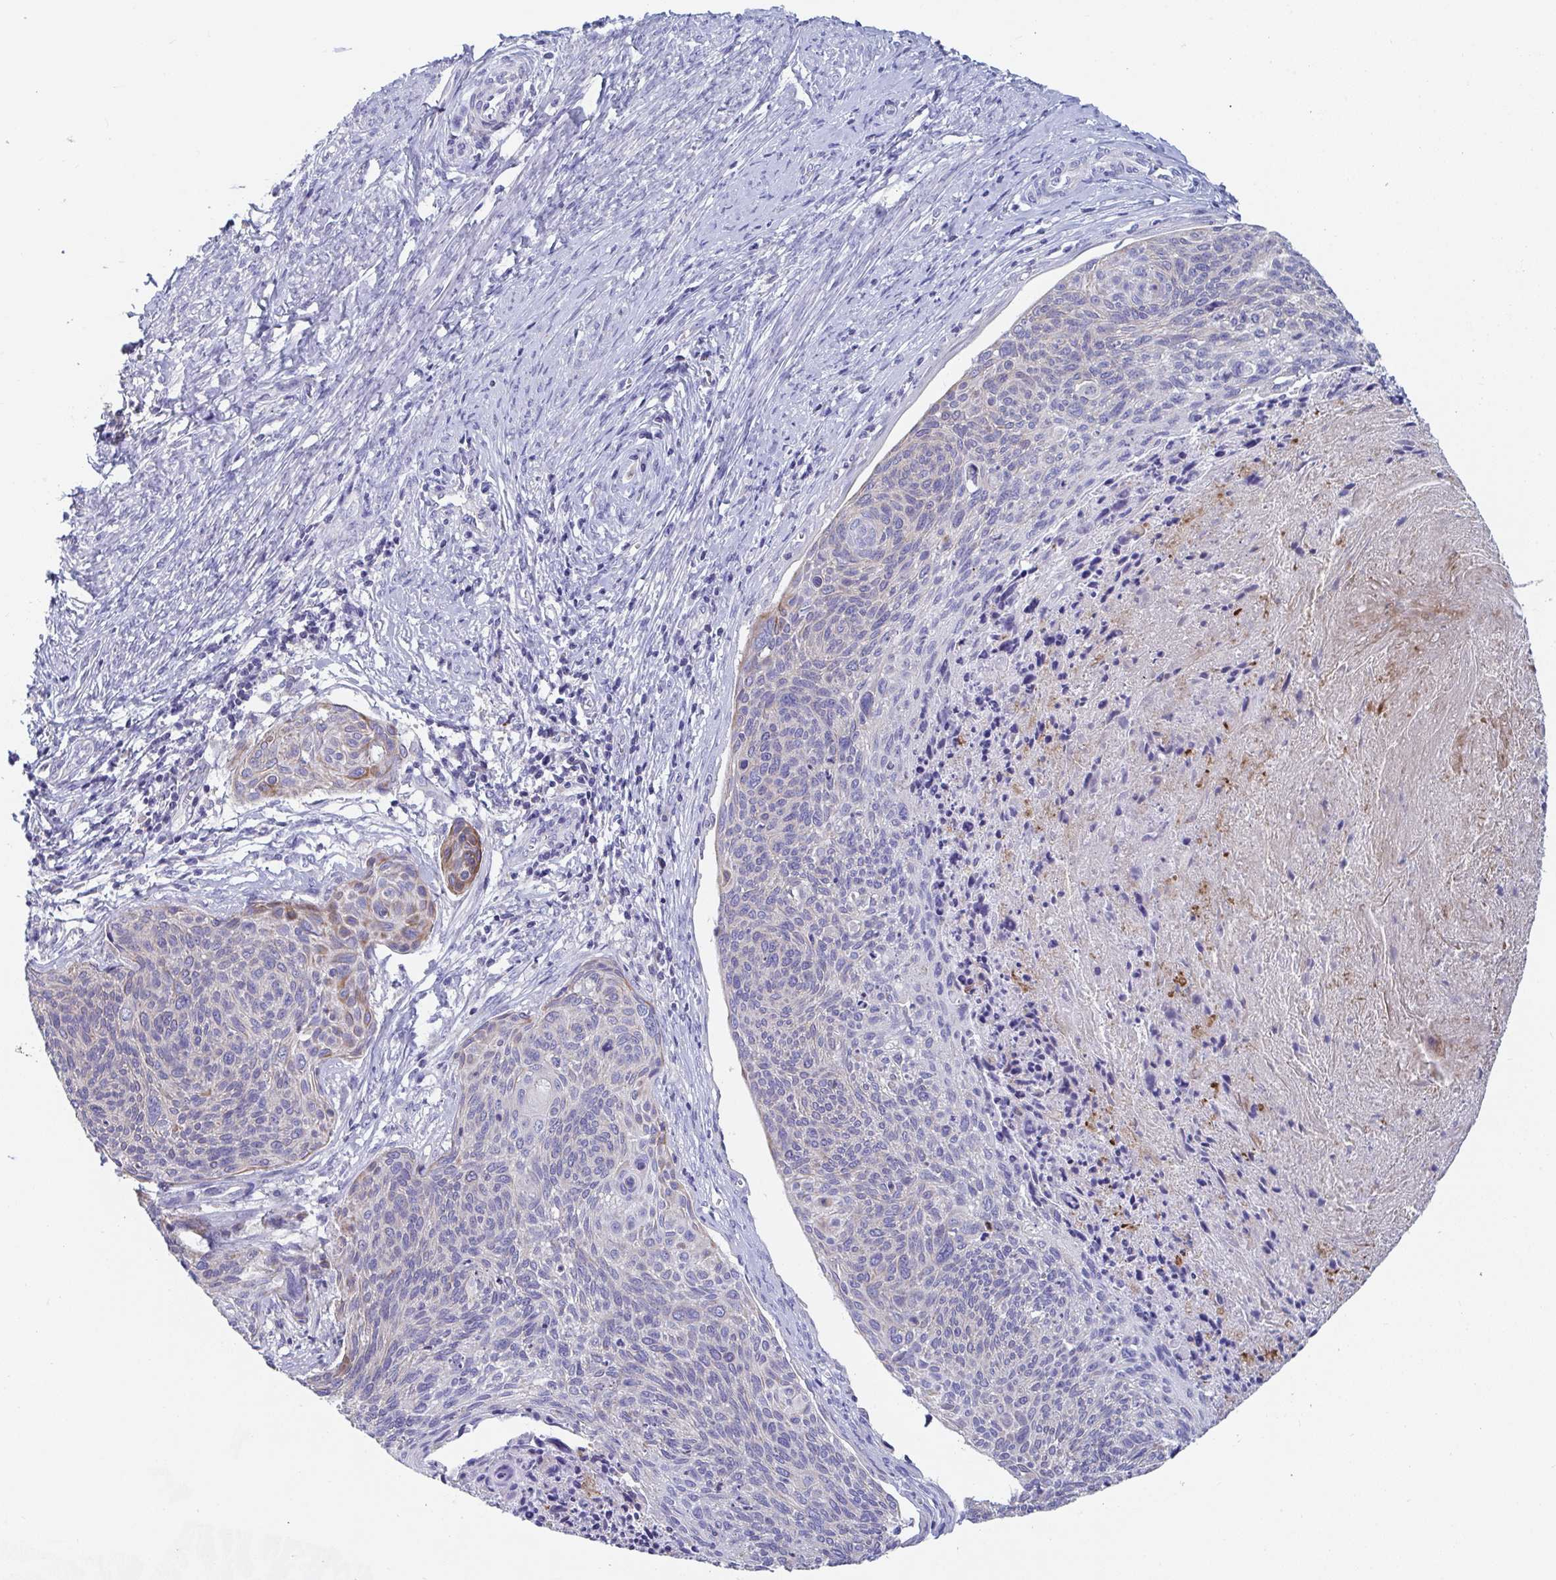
{"staining": {"intensity": "moderate", "quantity": "<25%", "location": "cytoplasmic/membranous"}, "tissue": "cervical cancer", "cell_type": "Tumor cells", "image_type": "cancer", "snomed": [{"axis": "morphology", "description": "Squamous cell carcinoma, NOS"}, {"axis": "topography", "description": "Cervix"}], "caption": "DAB (3,3'-diaminobenzidine) immunohistochemical staining of cervical cancer displays moderate cytoplasmic/membranous protein expression in about <25% of tumor cells. Using DAB (3,3'-diaminobenzidine) (brown) and hematoxylin (blue) stains, captured at high magnification using brightfield microscopy.", "gene": "ZNF561", "patient": {"sex": "female", "age": 49}}